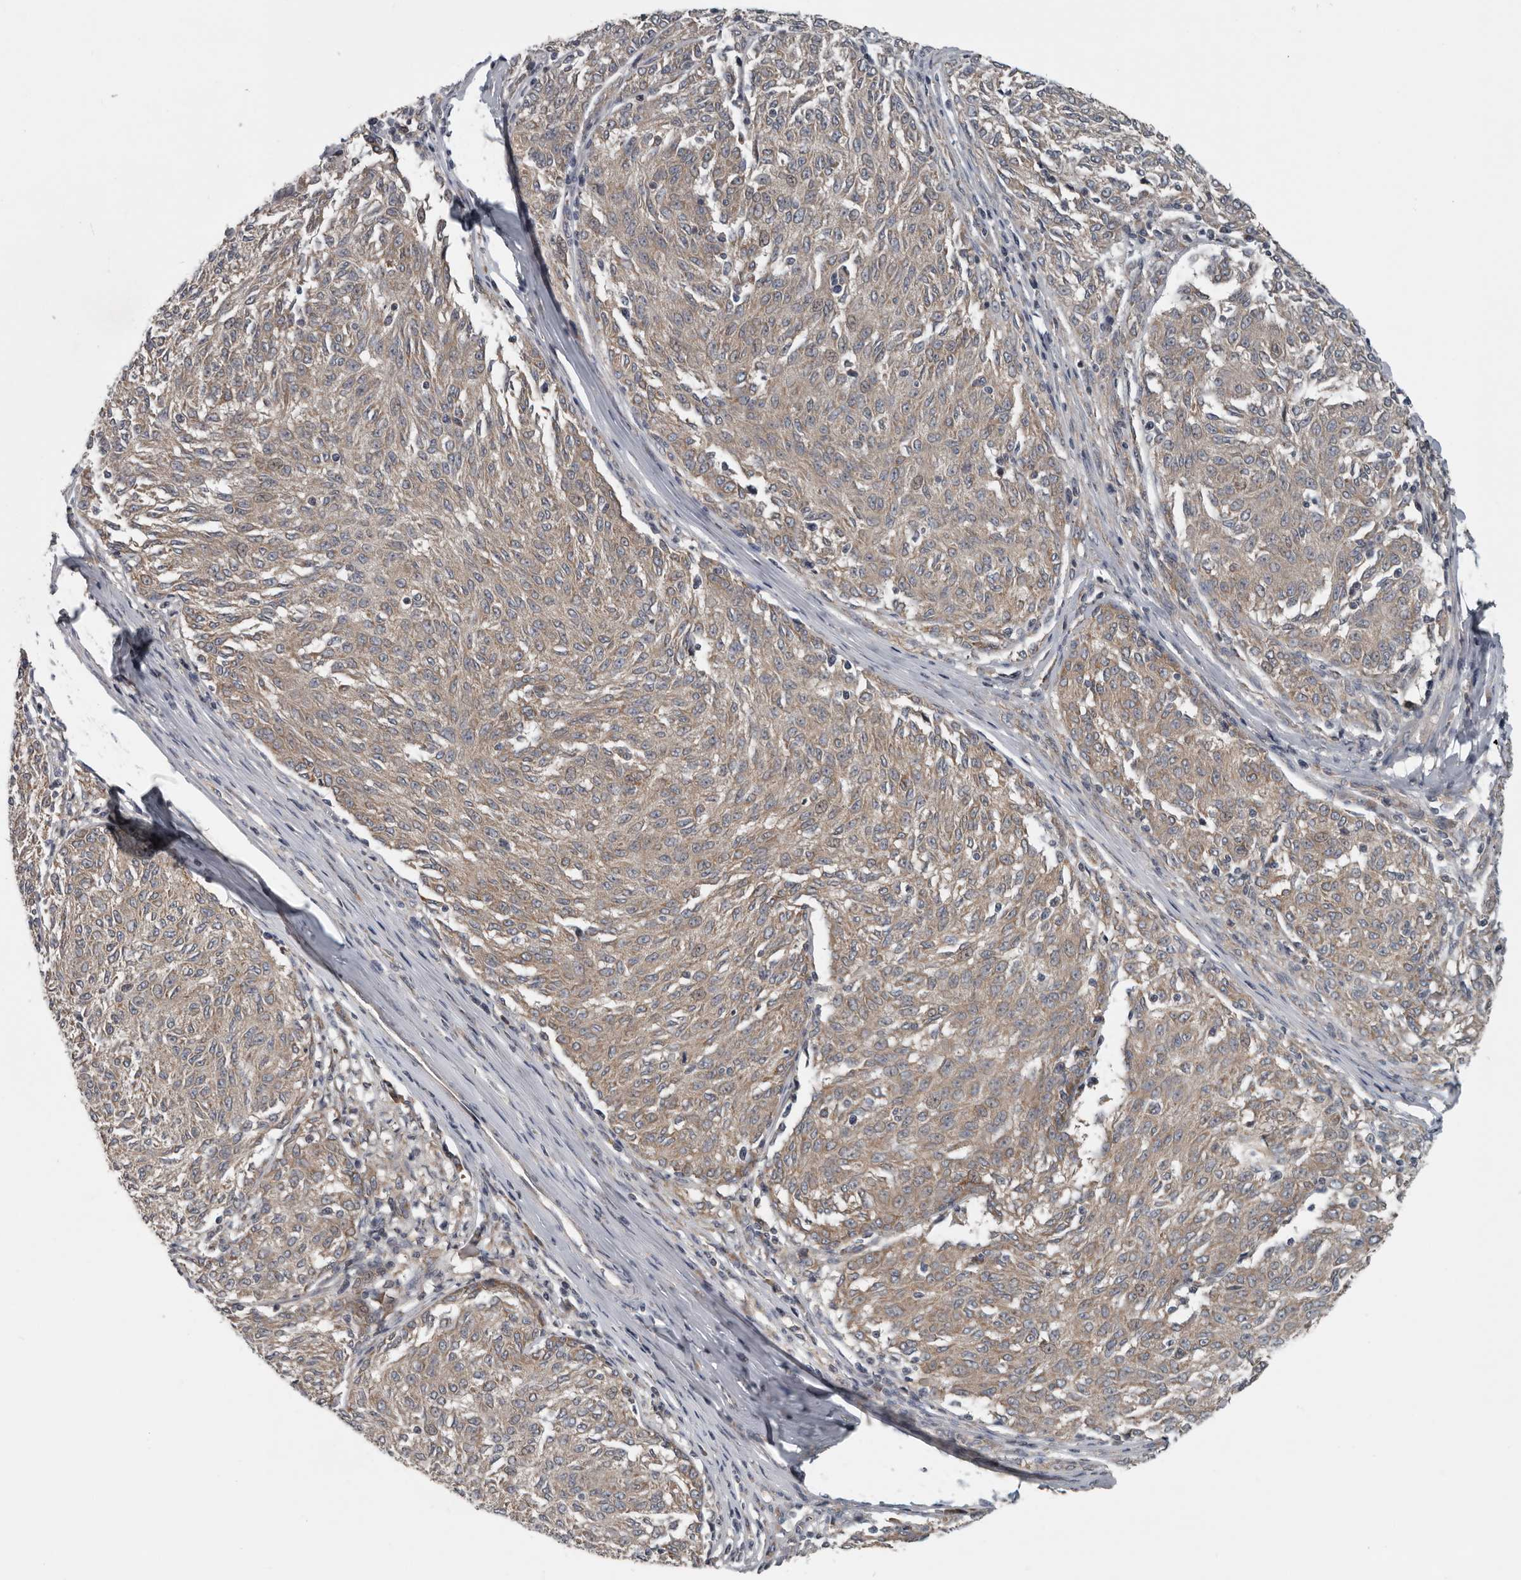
{"staining": {"intensity": "weak", "quantity": ">75%", "location": "cytoplasmic/membranous"}, "tissue": "melanoma", "cell_type": "Tumor cells", "image_type": "cancer", "snomed": [{"axis": "morphology", "description": "Malignant melanoma, NOS"}, {"axis": "topography", "description": "Skin"}], "caption": "Immunohistochemical staining of melanoma demonstrates low levels of weak cytoplasmic/membranous staining in approximately >75% of tumor cells.", "gene": "TMEM199", "patient": {"sex": "female", "age": 72}}